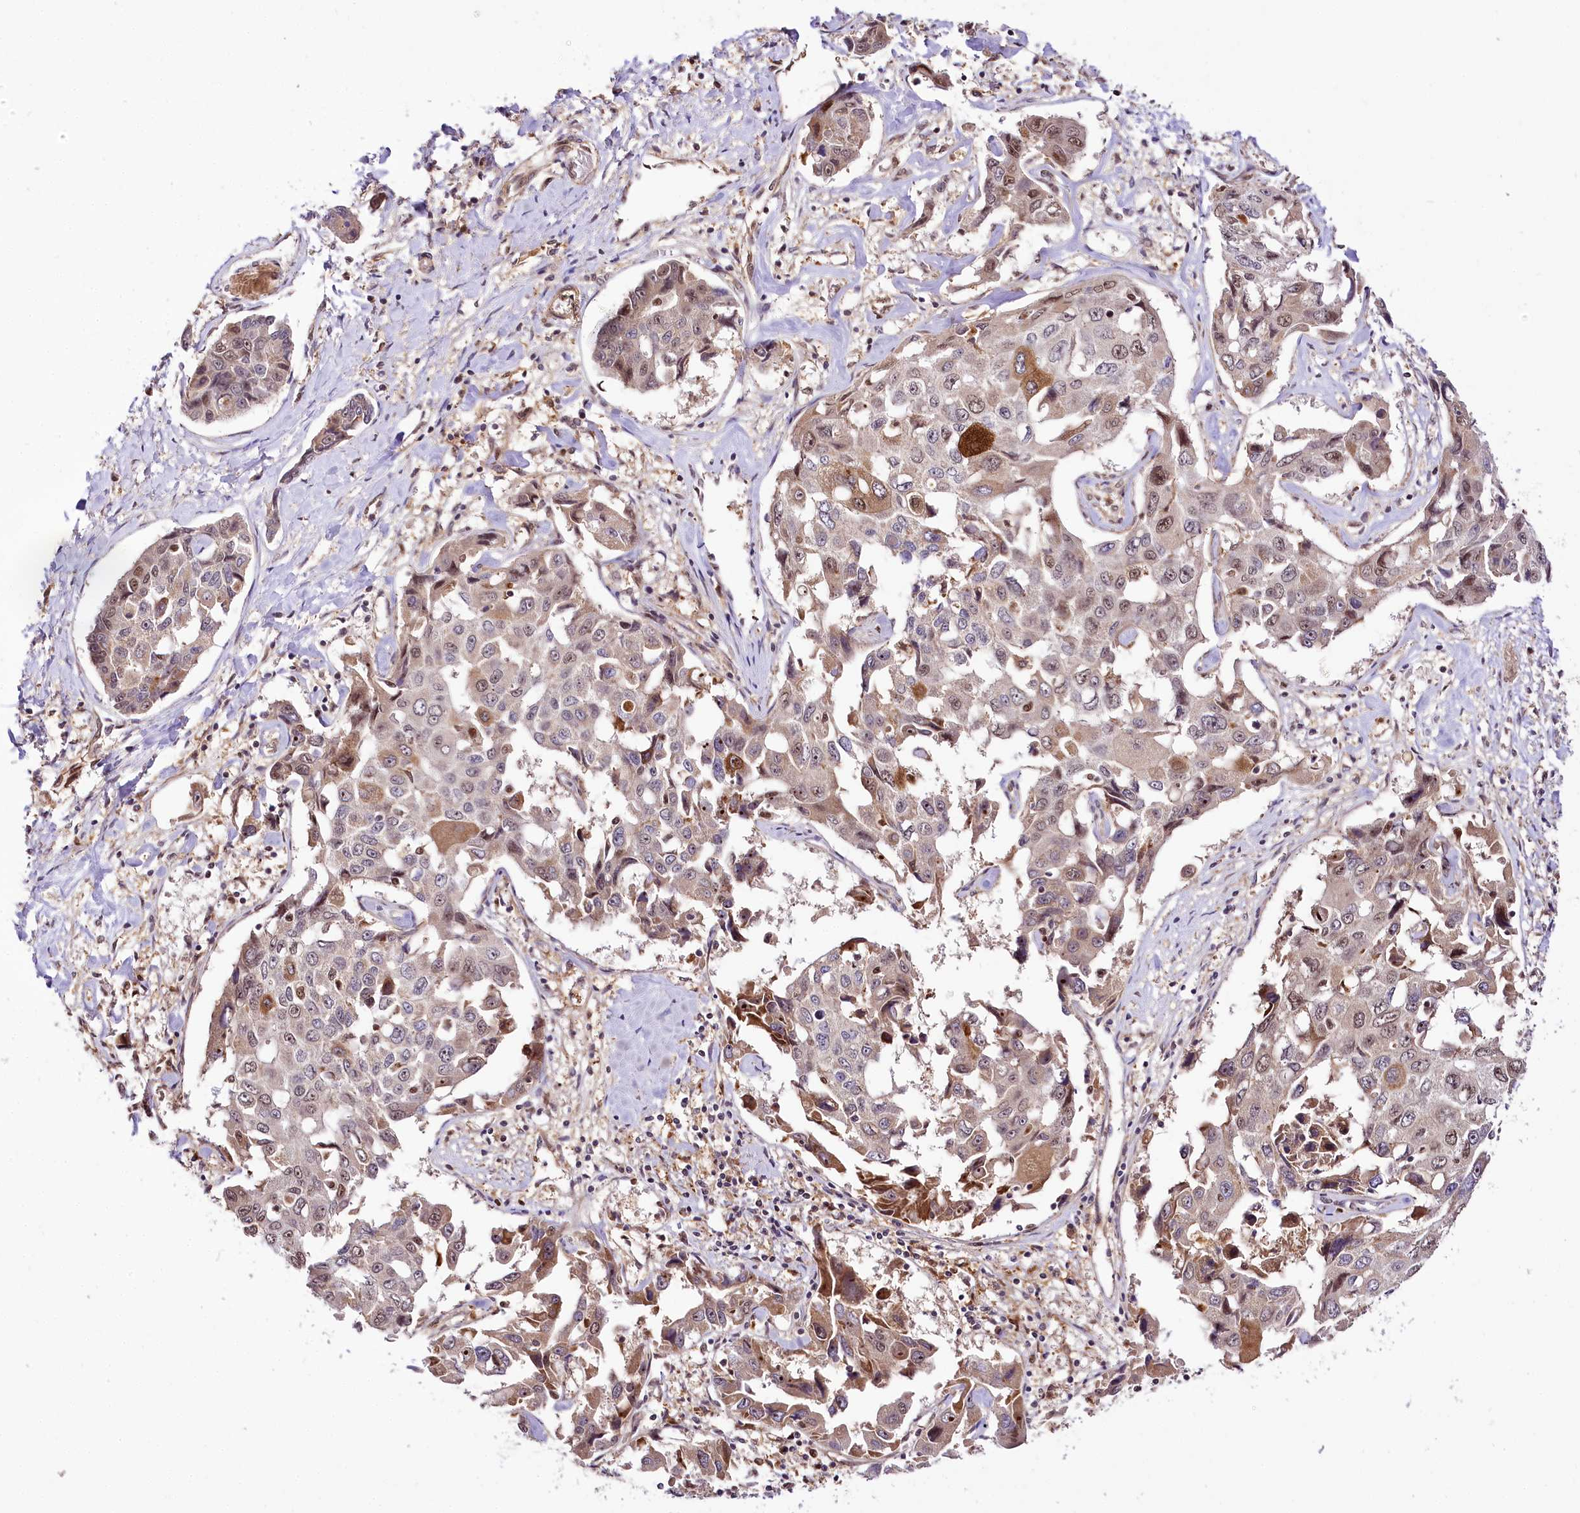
{"staining": {"intensity": "moderate", "quantity": "<25%", "location": "cytoplasmic/membranous,nuclear"}, "tissue": "liver cancer", "cell_type": "Tumor cells", "image_type": "cancer", "snomed": [{"axis": "morphology", "description": "Cholangiocarcinoma"}, {"axis": "topography", "description": "Liver"}], "caption": "Protein expression analysis of liver cholangiocarcinoma shows moderate cytoplasmic/membranous and nuclear staining in about <25% of tumor cells.", "gene": "GNL3L", "patient": {"sex": "male", "age": 59}}